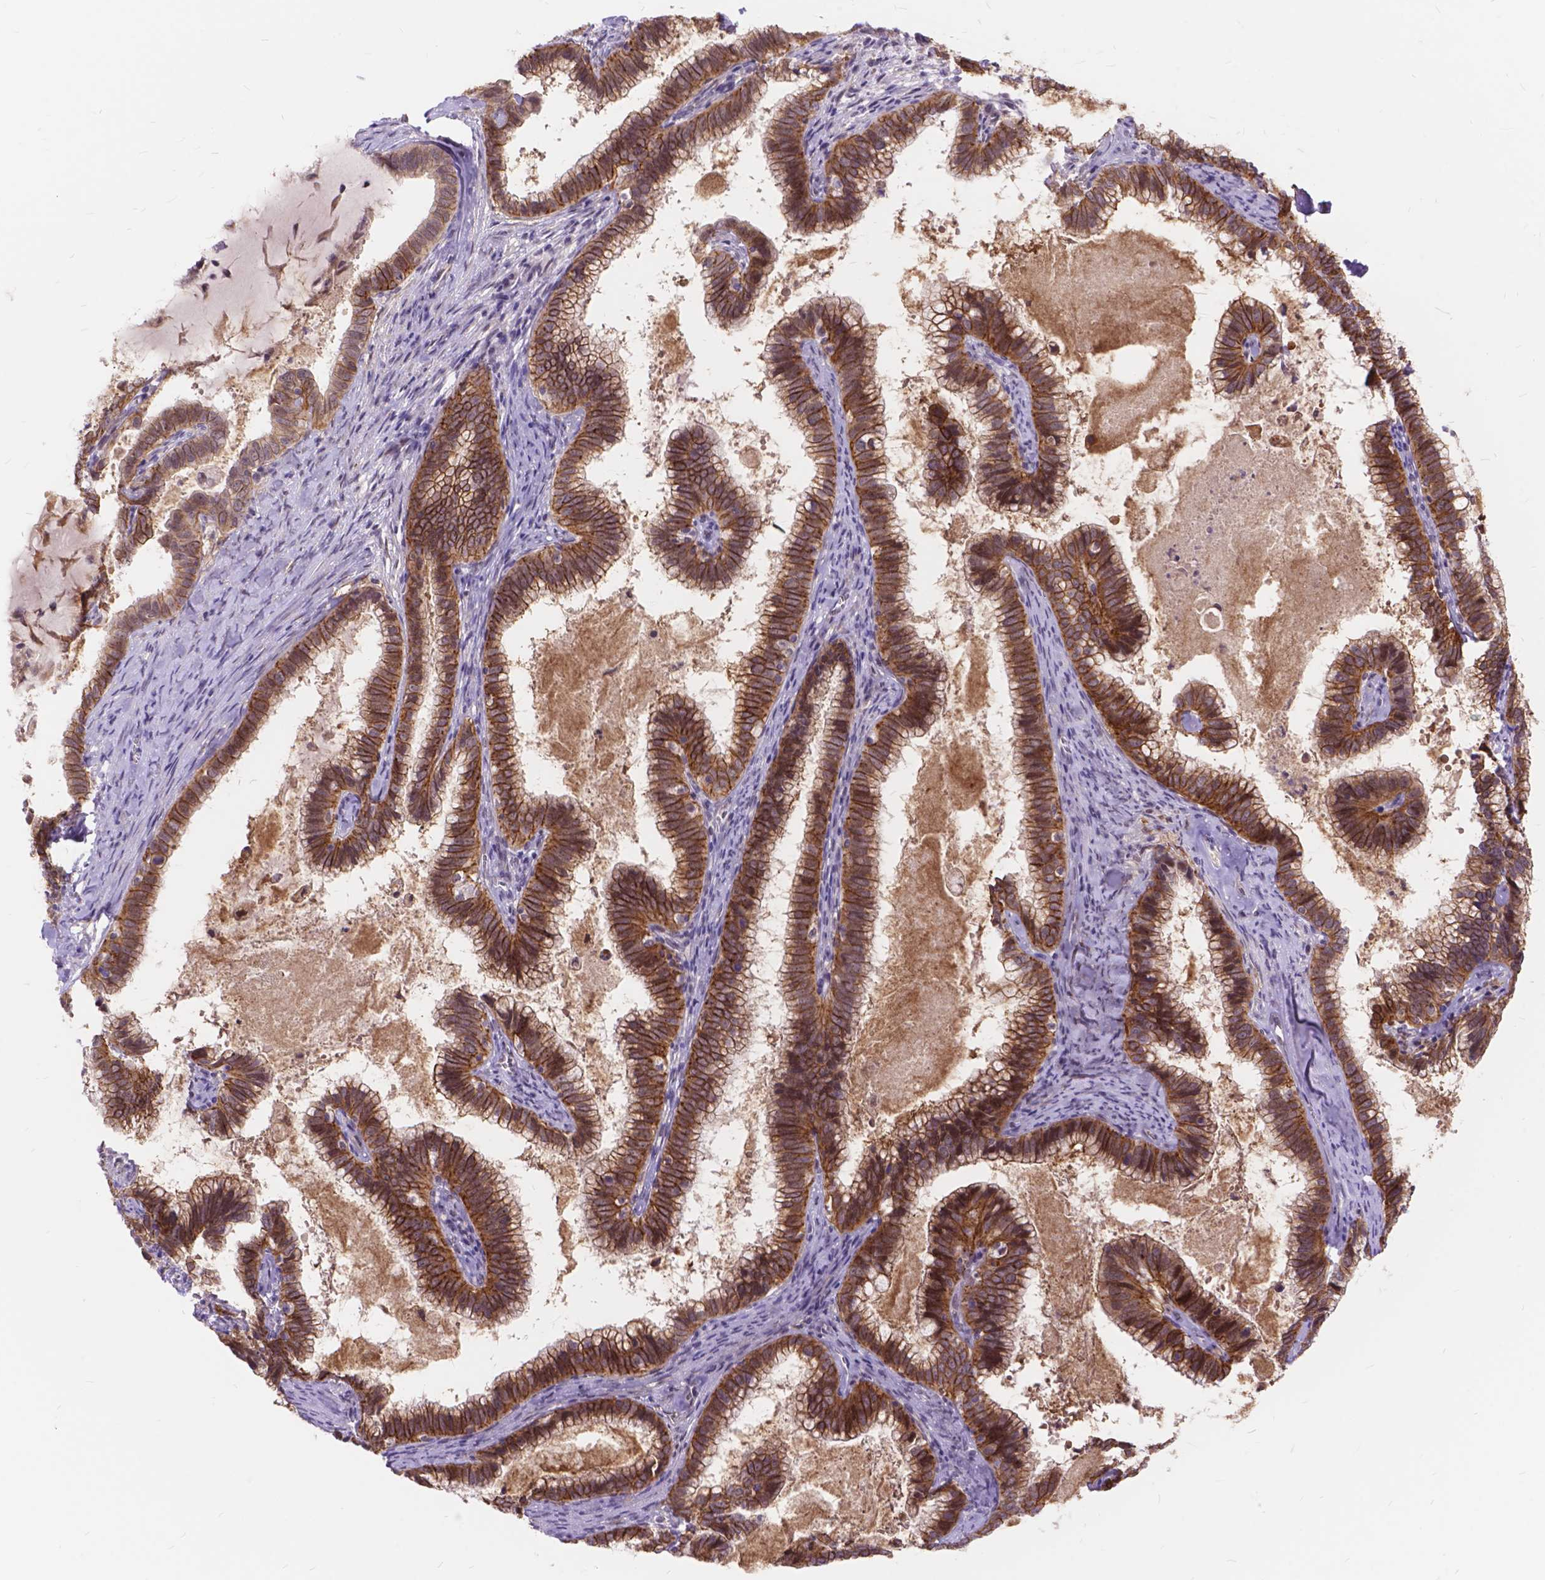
{"staining": {"intensity": "strong", "quantity": ">75%", "location": "cytoplasmic/membranous"}, "tissue": "cervical cancer", "cell_type": "Tumor cells", "image_type": "cancer", "snomed": [{"axis": "morphology", "description": "Adenocarcinoma, NOS"}, {"axis": "topography", "description": "Cervix"}], "caption": "Protein expression by immunohistochemistry (IHC) demonstrates strong cytoplasmic/membranous positivity in about >75% of tumor cells in cervical adenocarcinoma.", "gene": "MAN2C1", "patient": {"sex": "female", "age": 61}}